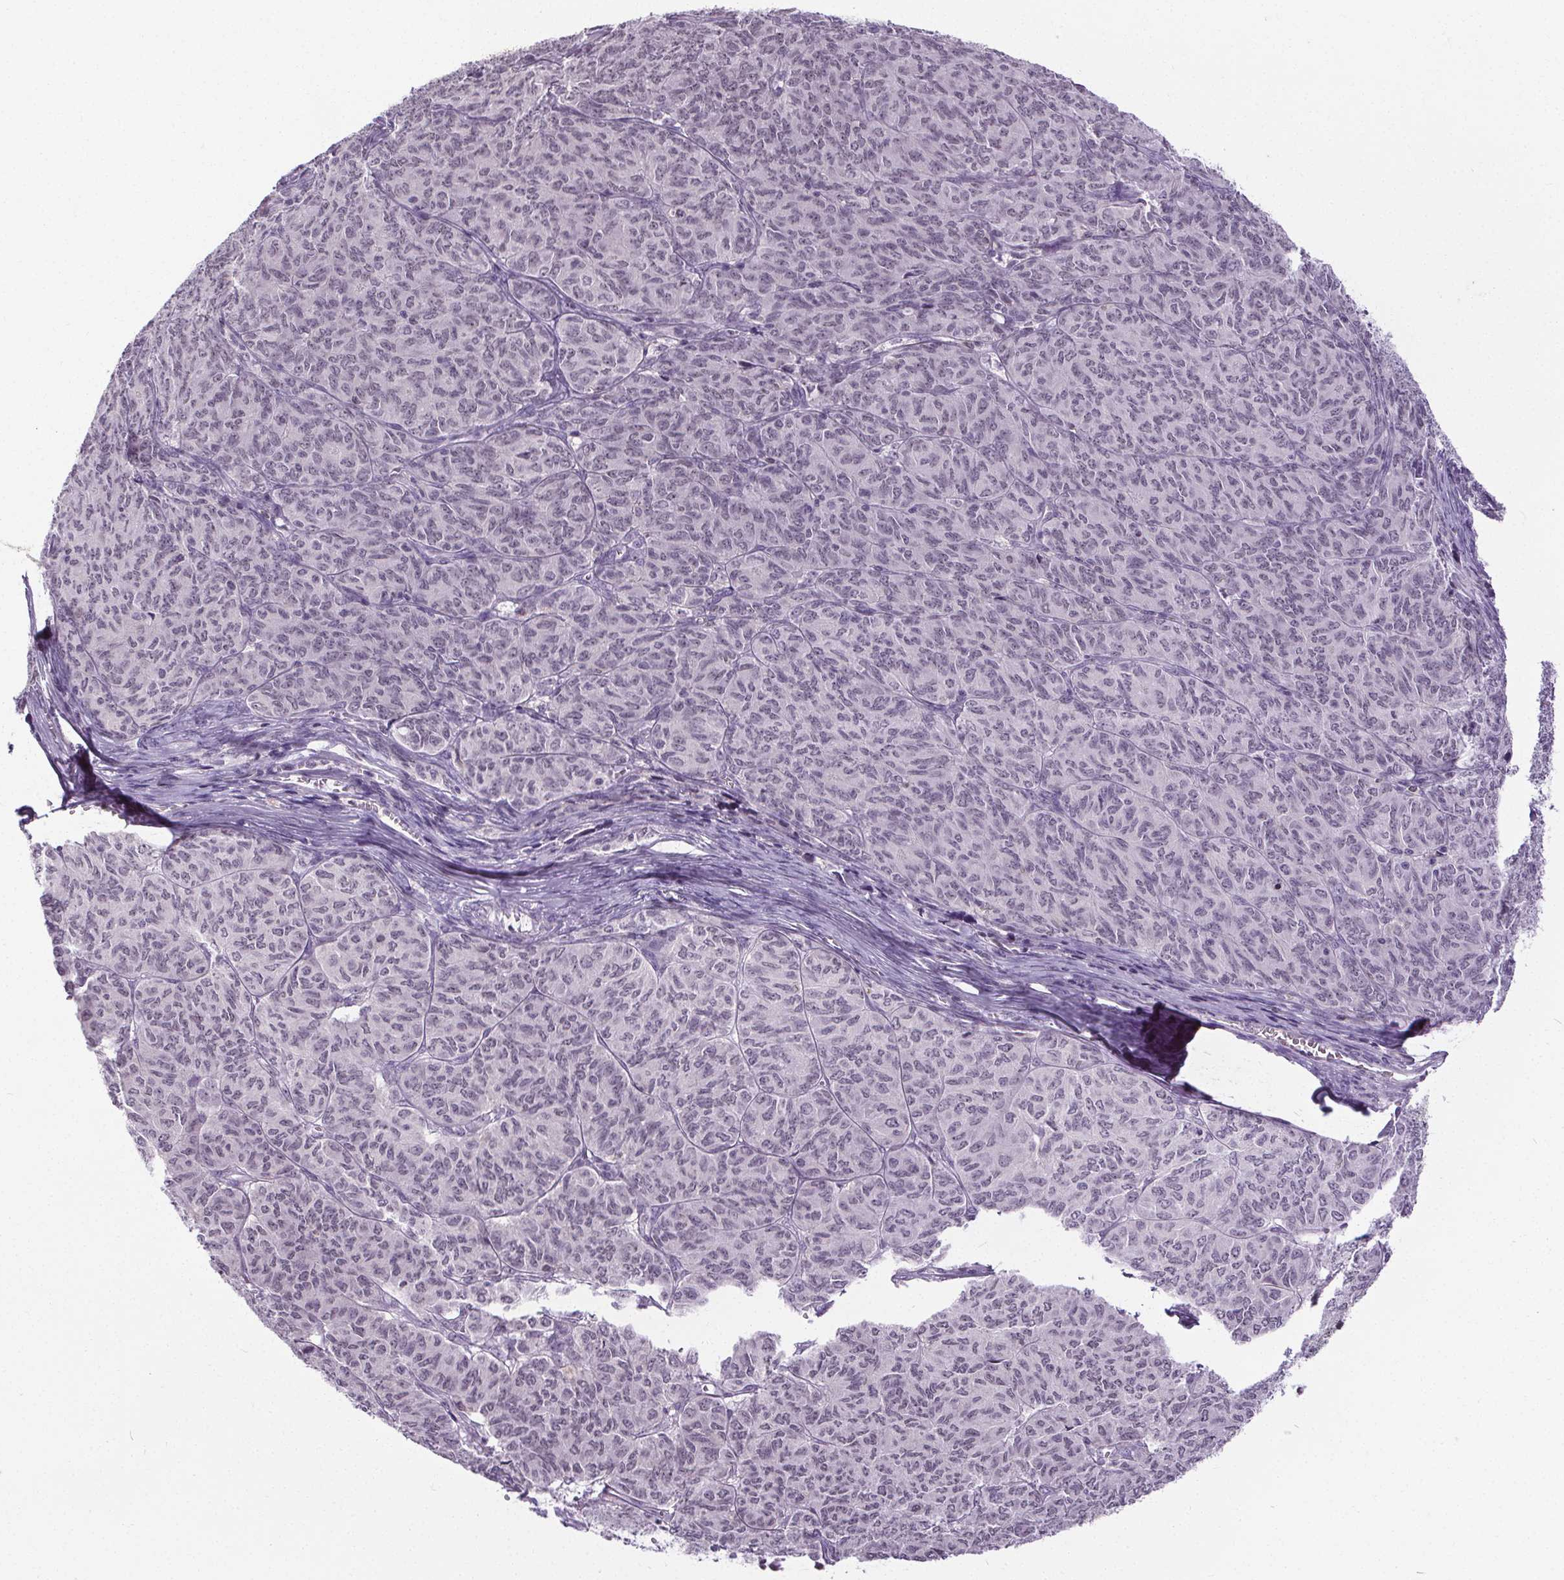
{"staining": {"intensity": "negative", "quantity": "none", "location": "none"}, "tissue": "ovarian cancer", "cell_type": "Tumor cells", "image_type": "cancer", "snomed": [{"axis": "morphology", "description": "Carcinoma, endometroid"}, {"axis": "topography", "description": "Ovary"}], "caption": "Human ovarian cancer stained for a protein using IHC reveals no positivity in tumor cells.", "gene": "TMEM240", "patient": {"sex": "female", "age": 80}}